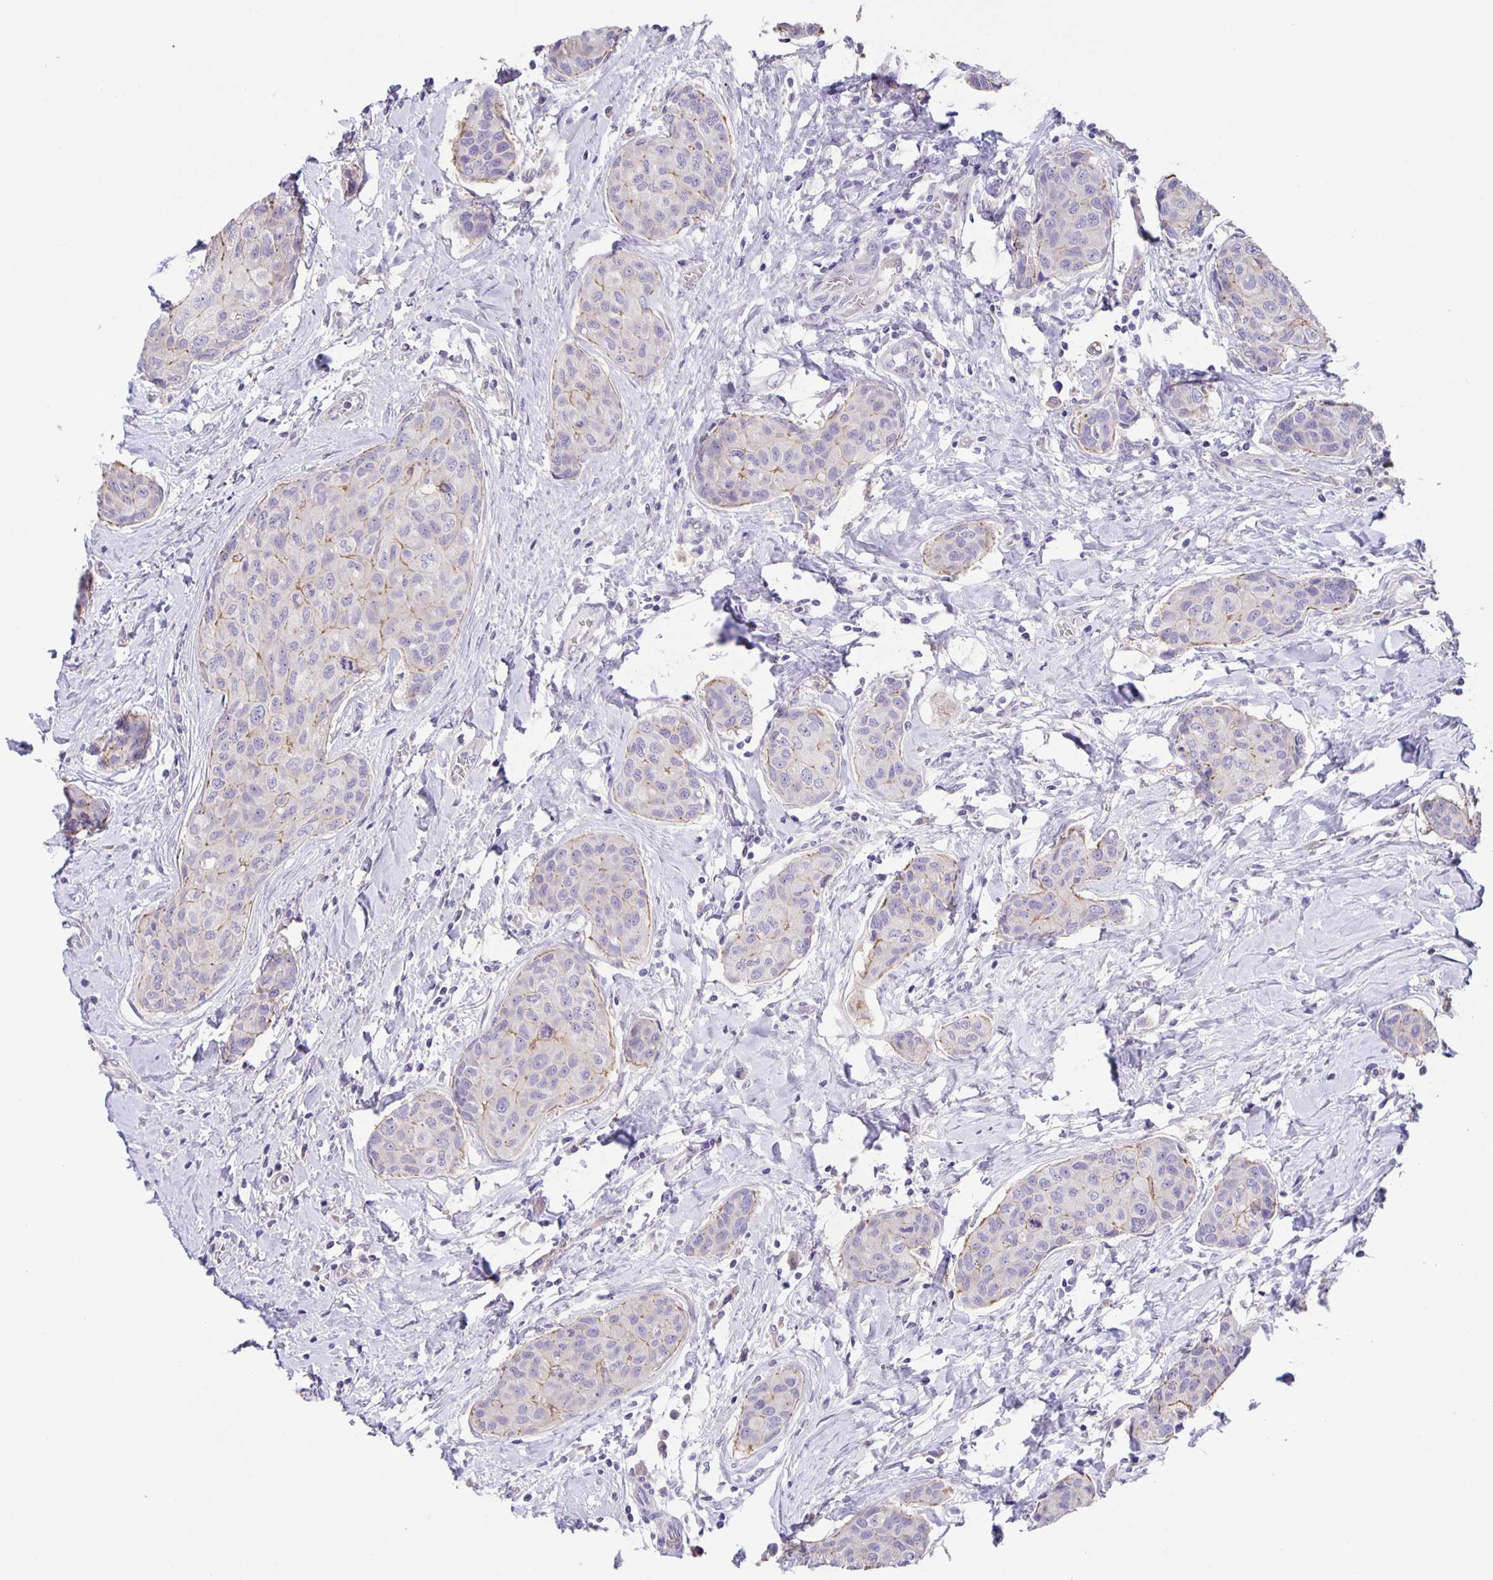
{"staining": {"intensity": "weak", "quantity": "<25%", "location": "cytoplasmic/membranous"}, "tissue": "breast cancer", "cell_type": "Tumor cells", "image_type": "cancer", "snomed": [{"axis": "morphology", "description": "Duct carcinoma"}, {"axis": "topography", "description": "Breast"}], "caption": "The micrograph reveals no significant positivity in tumor cells of breast invasive ductal carcinoma.", "gene": "PTPN3", "patient": {"sex": "female", "age": 80}}